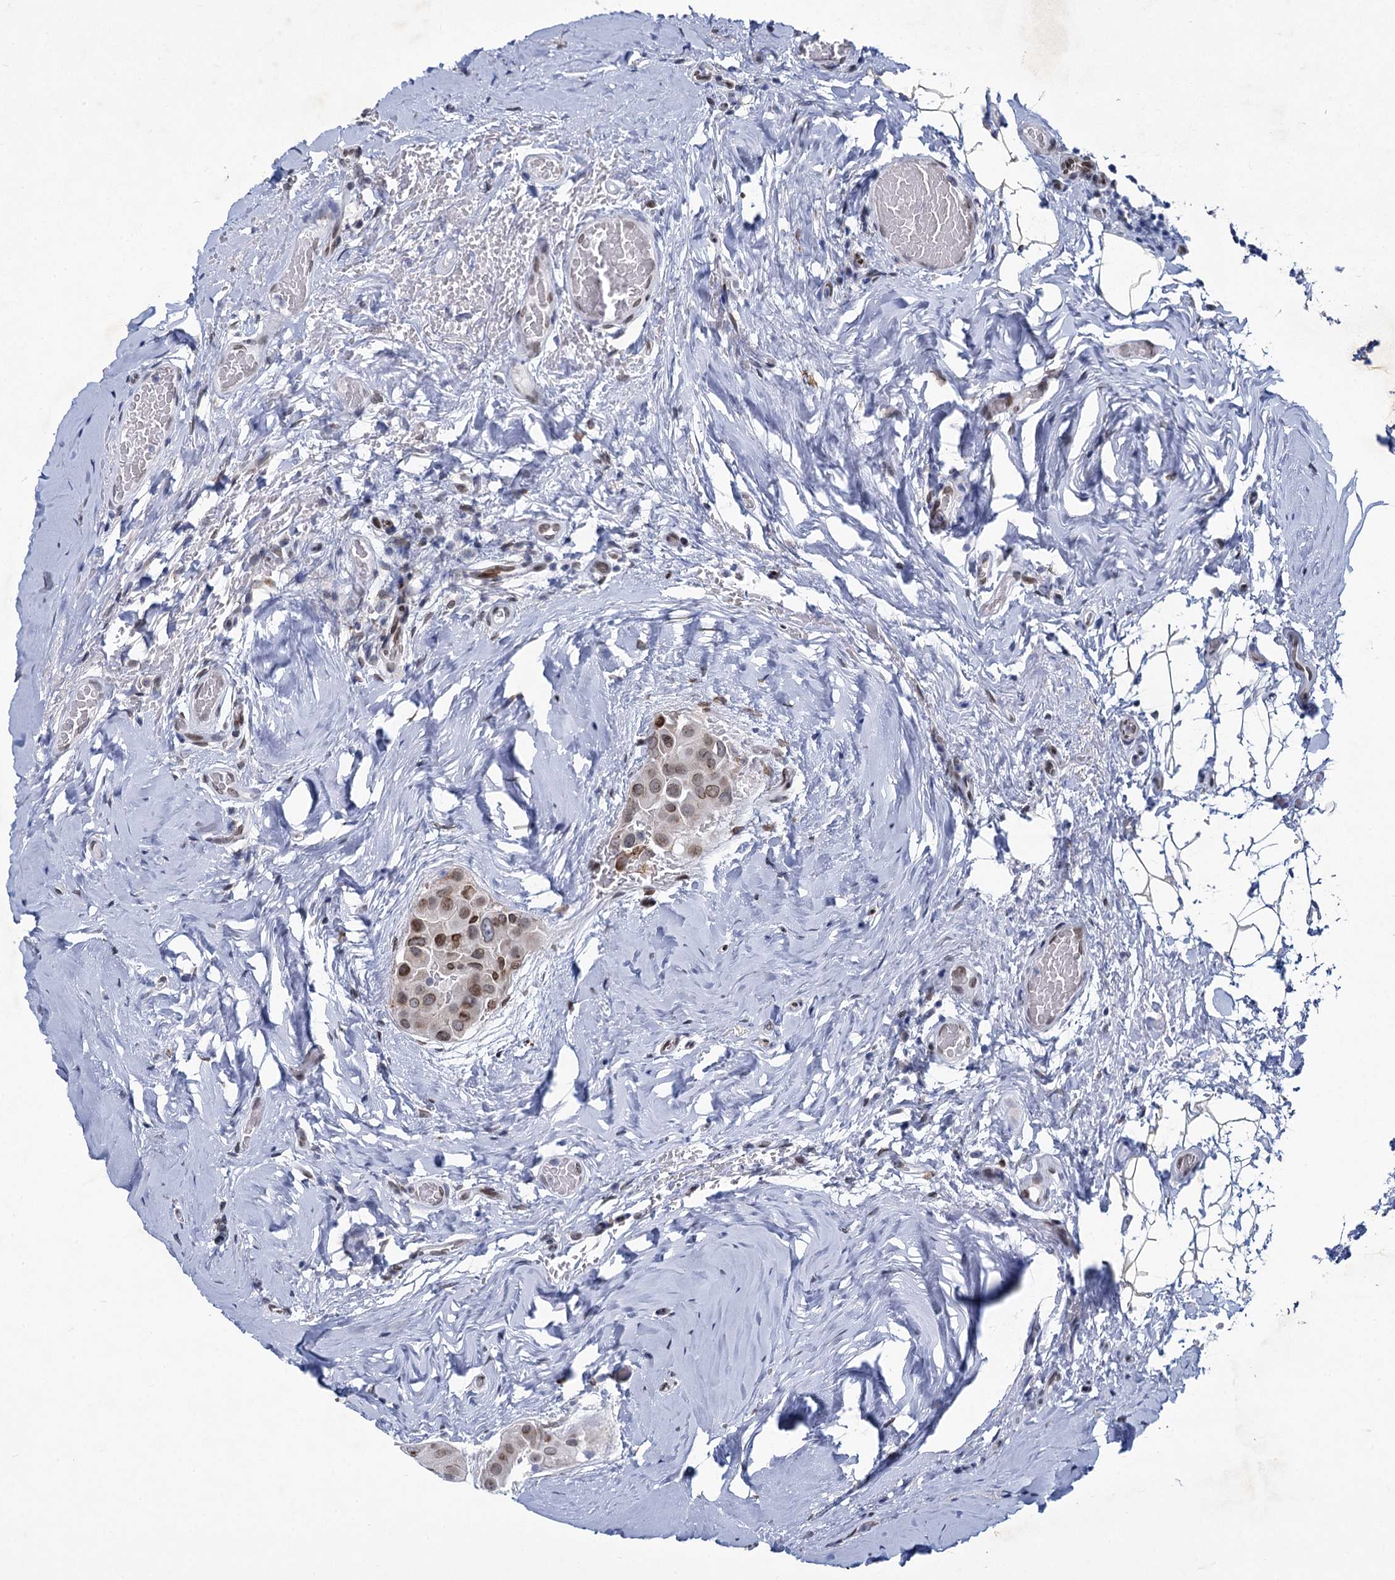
{"staining": {"intensity": "moderate", "quantity": ">75%", "location": "cytoplasmic/membranous,nuclear"}, "tissue": "thyroid cancer", "cell_type": "Tumor cells", "image_type": "cancer", "snomed": [{"axis": "morphology", "description": "Papillary adenocarcinoma, NOS"}, {"axis": "topography", "description": "Thyroid gland"}], "caption": "Thyroid cancer (papillary adenocarcinoma) stained for a protein reveals moderate cytoplasmic/membranous and nuclear positivity in tumor cells.", "gene": "PRSS35", "patient": {"sex": "male", "age": 33}}